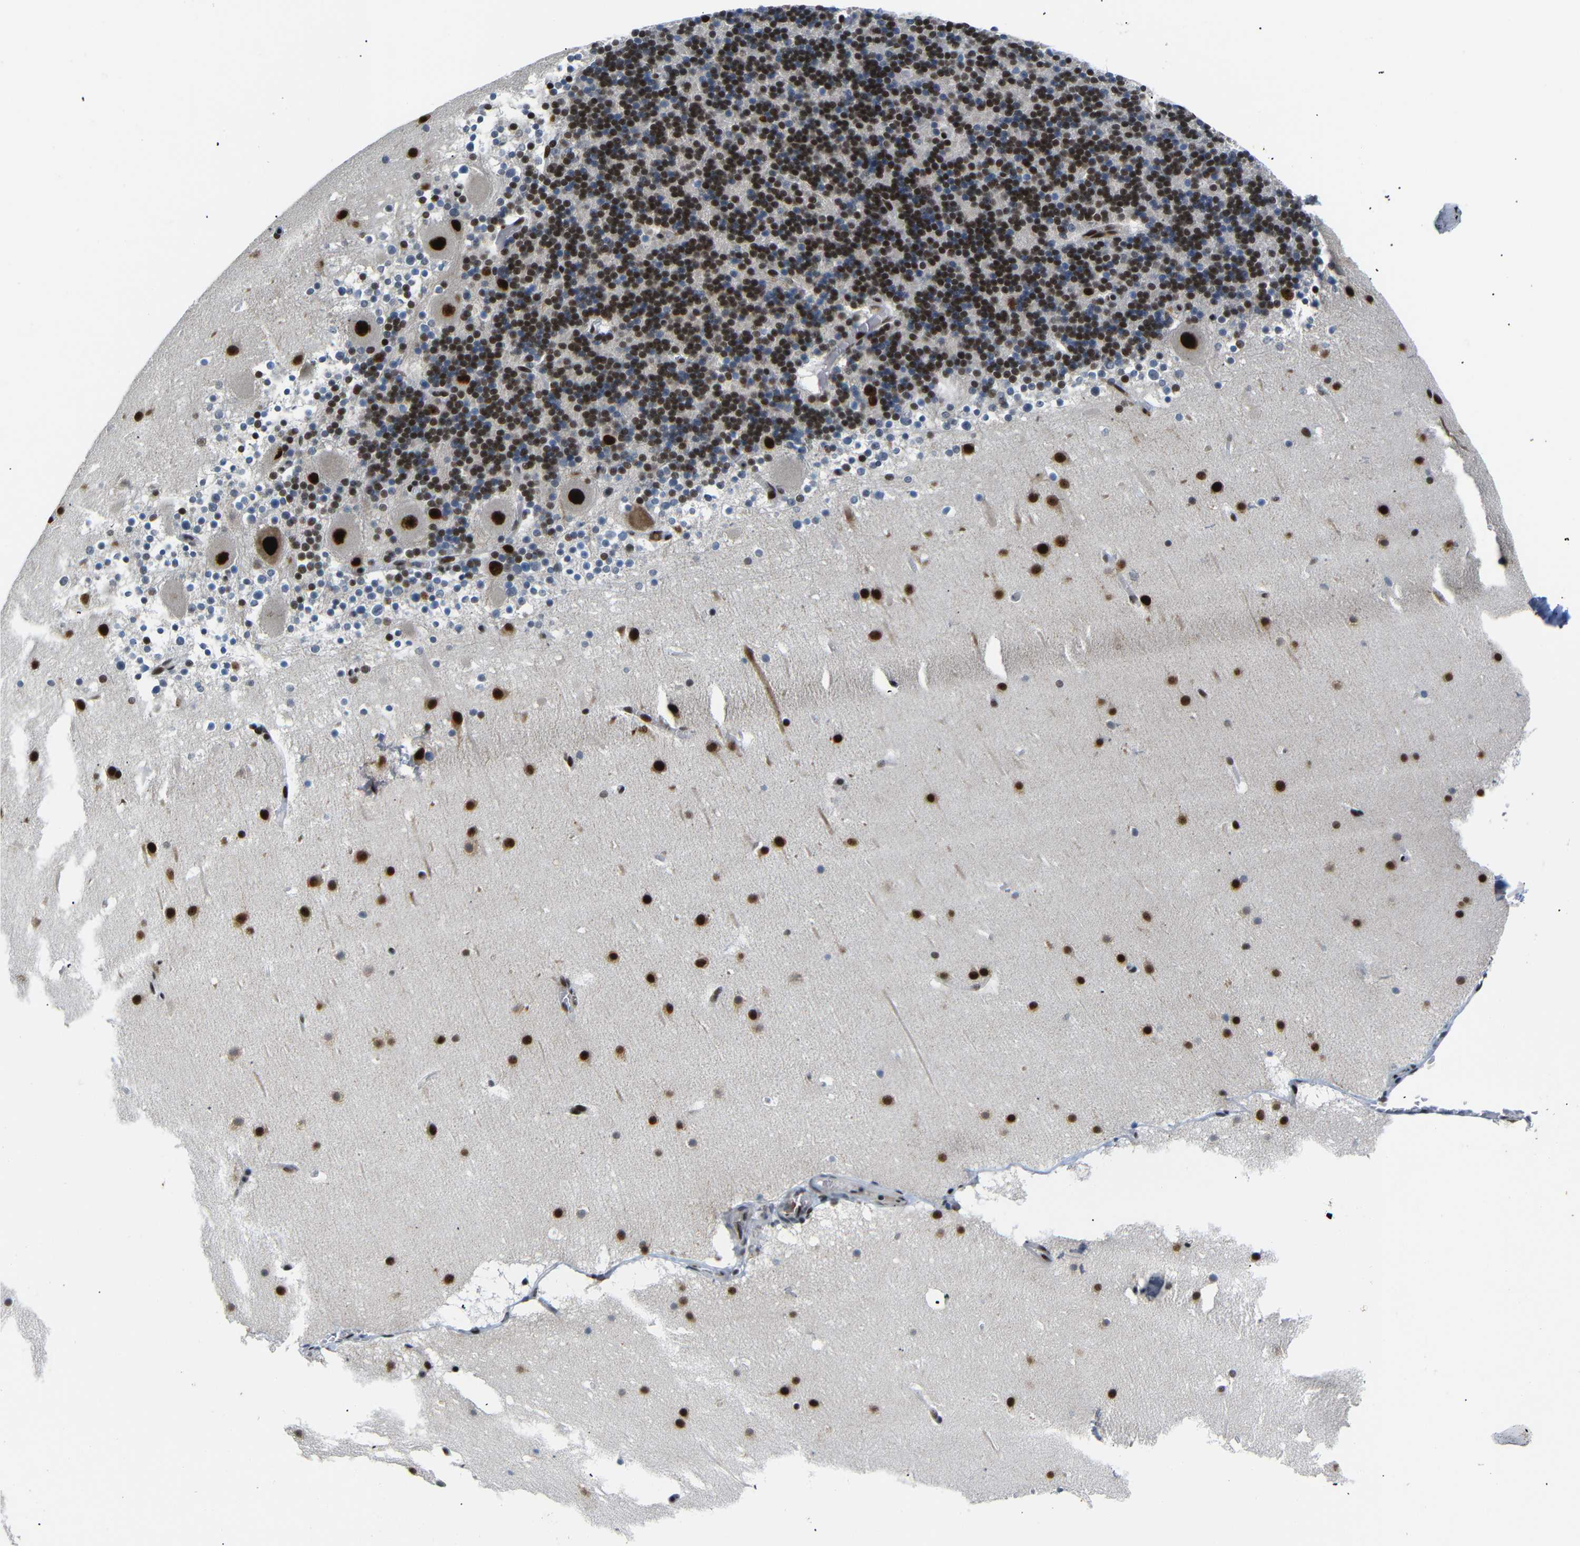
{"staining": {"intensity": "strong", "quantity": ">75%", "location": "nuclear"}, "tissue": "cerebellum", "cell_type": "Cells in granular layer", "image_type": "normal", "snomed": [{"axis": "morphology", "description": "Normal tissue, NOS"}, {"axis": "topography", "description": "Cerebellum"}], "caption": "DAB immunohistochemical staining of unremarkable human cerebellum displays strong nuclear protein staining in about >75% of cells in granular layer. (Stains: DAB (3,3'-diaminobenzidine) in brown, nuclei in blue, Microscopy: brightfield microscopy at high magnification).", "gene": "SETDB2", "patient": {"sex": "male", "age": 45}}